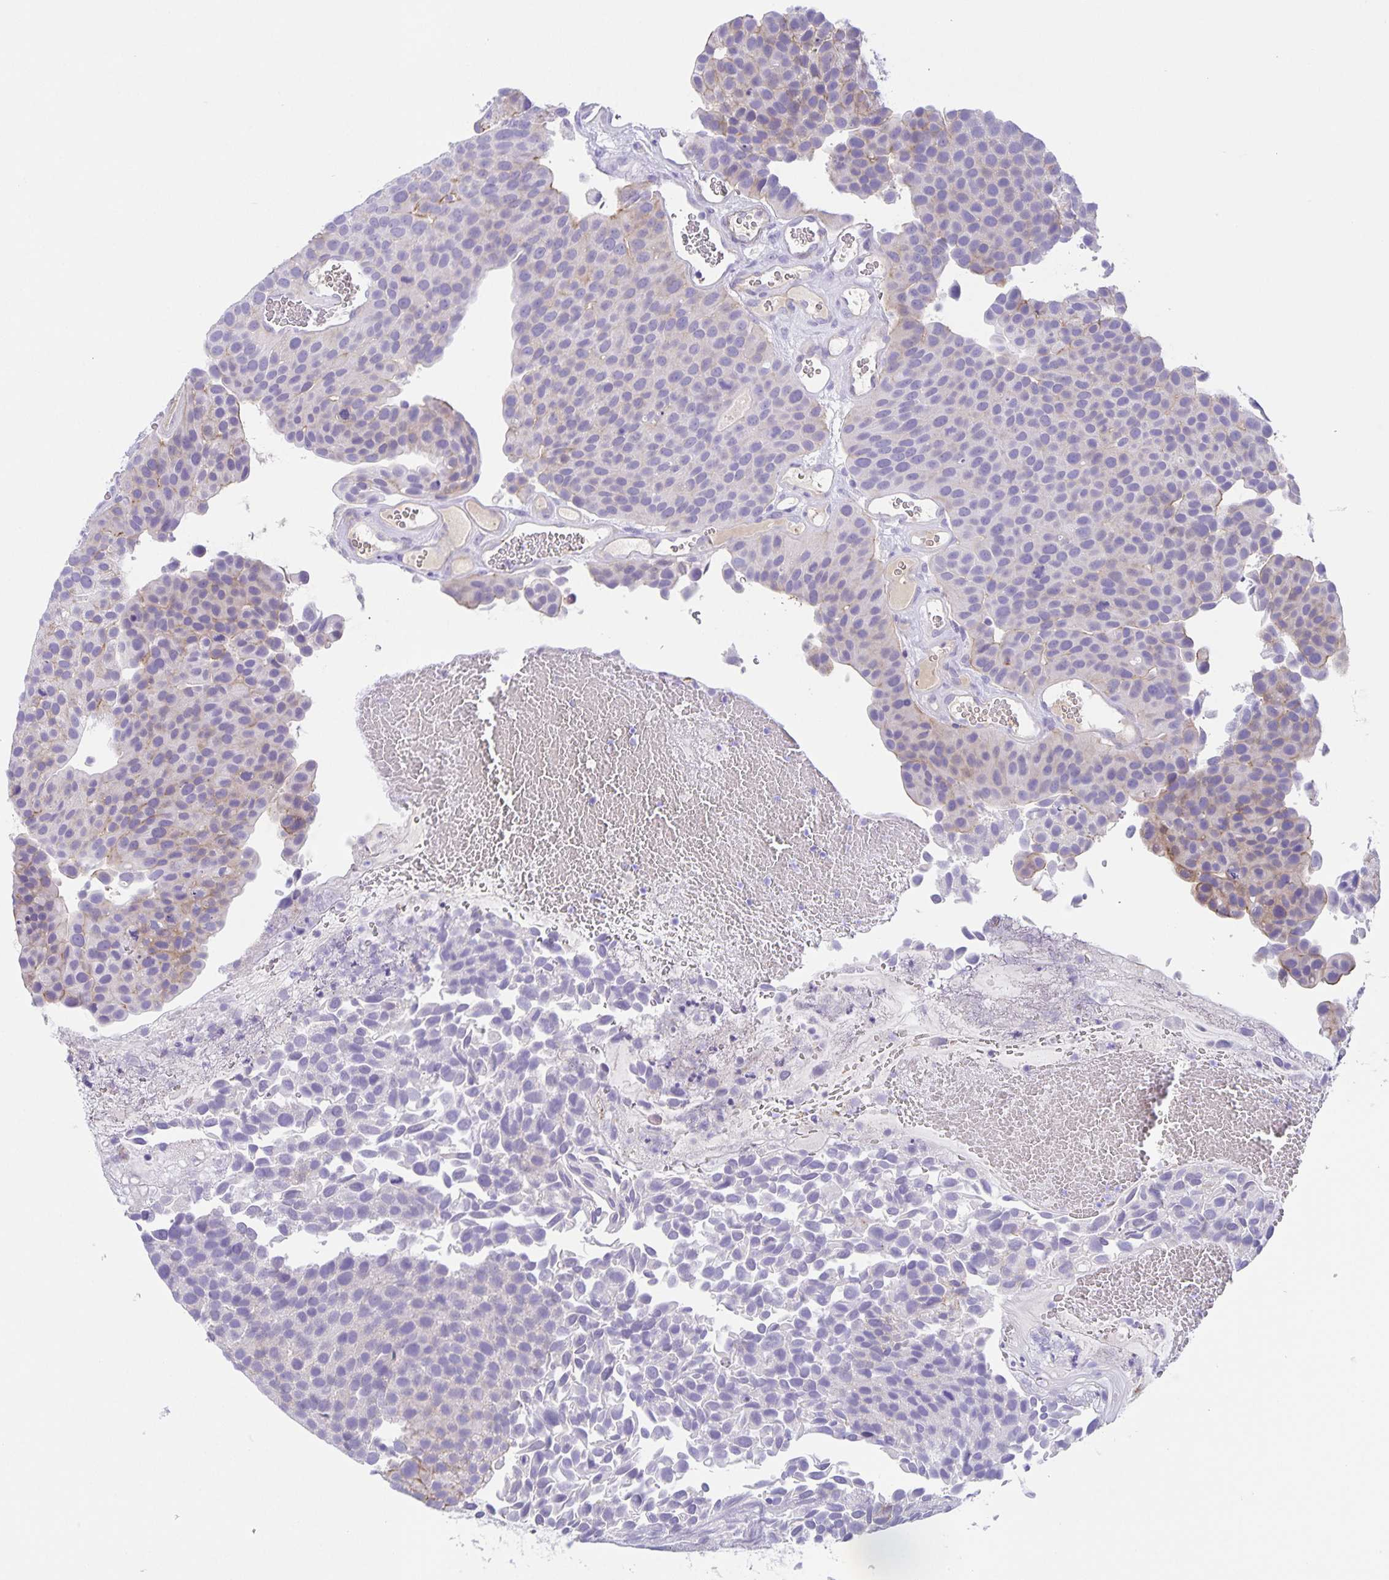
{"staining": {"intensity": "negative", "quantity": "none", "location": "none"}, "tissue": "urothelial cancer", "cell_type": "Tumor cells", "image_type": "cancer", "snomed": [{"axis": "morphology", "description": "Urothelial carcinoma, Low grade"}, {"axis": "topography", "description": "Urinary bladder"}], "caption": "Immunohistochemistry (IHC) of human urothelial cancer demonstrates no positivity in tumor cells. Nuclei are stained in blue.", "gene": "UBQLN3", "patient": {"sex": "female", "age": 69}}